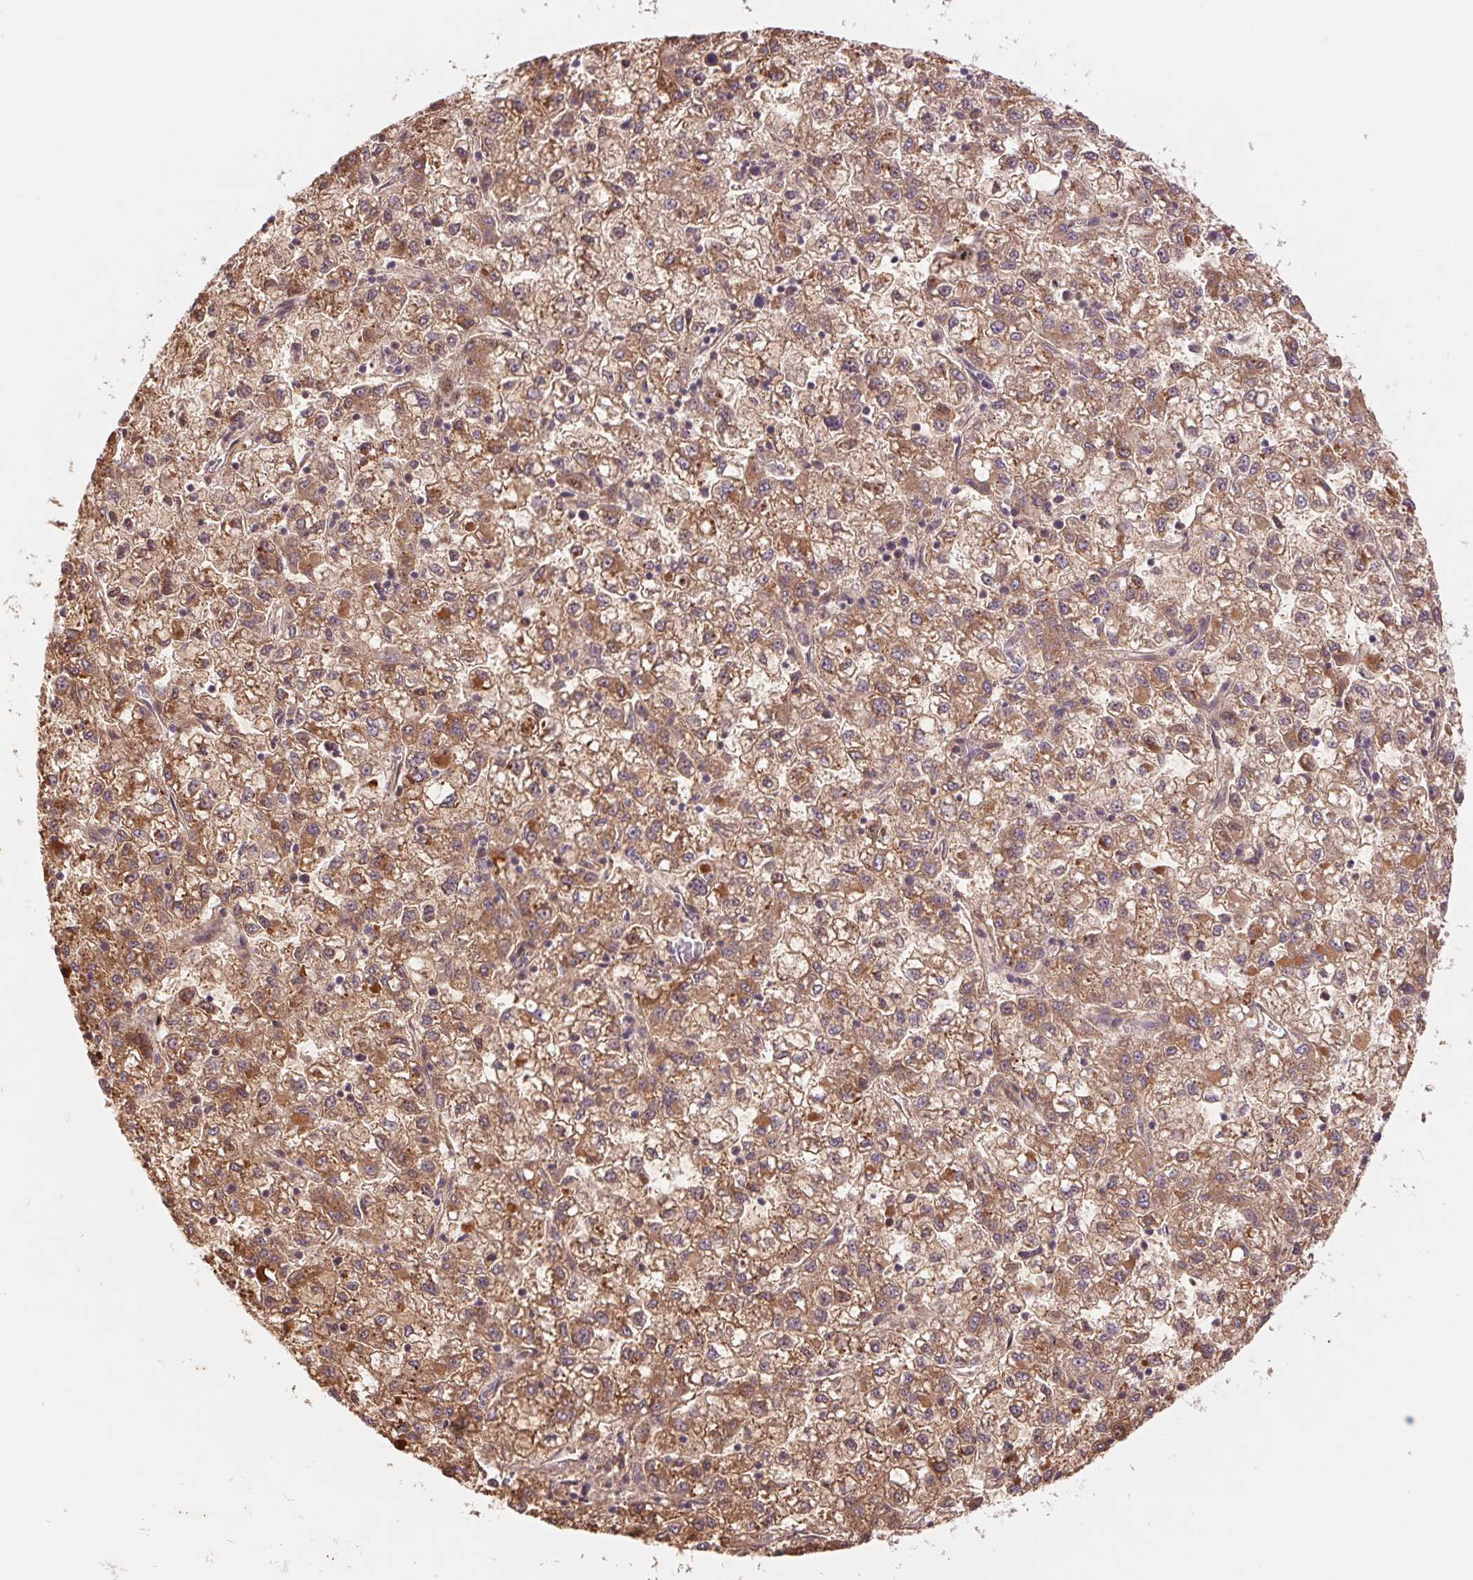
{"staining": {"intensity": "moderate", "quantity": ">75%", "location": "cytoplasmic/membranous"}, "tissue": "liver cancer", "cell_type": "Tumor cells", "image_type": "cancer", "snomed": [{"axis": "morphology", "description": "Carcinoma, Hepatocellular, NOS"}, {"axis": "topography", "description": "Liver"}], "caption": "Protein staining by immunohistochemistry displays moderate cytoplasmic/membranous expression in about >75% of tumor cells in liver cancer (hepatocellular carcinoma). (DAB (3,3'-diaminobenzidine) = brown stain, brightfield microscopy at high magnification).", "gene": "RRM1", "patient": {"sex": "male", "age": 40}}